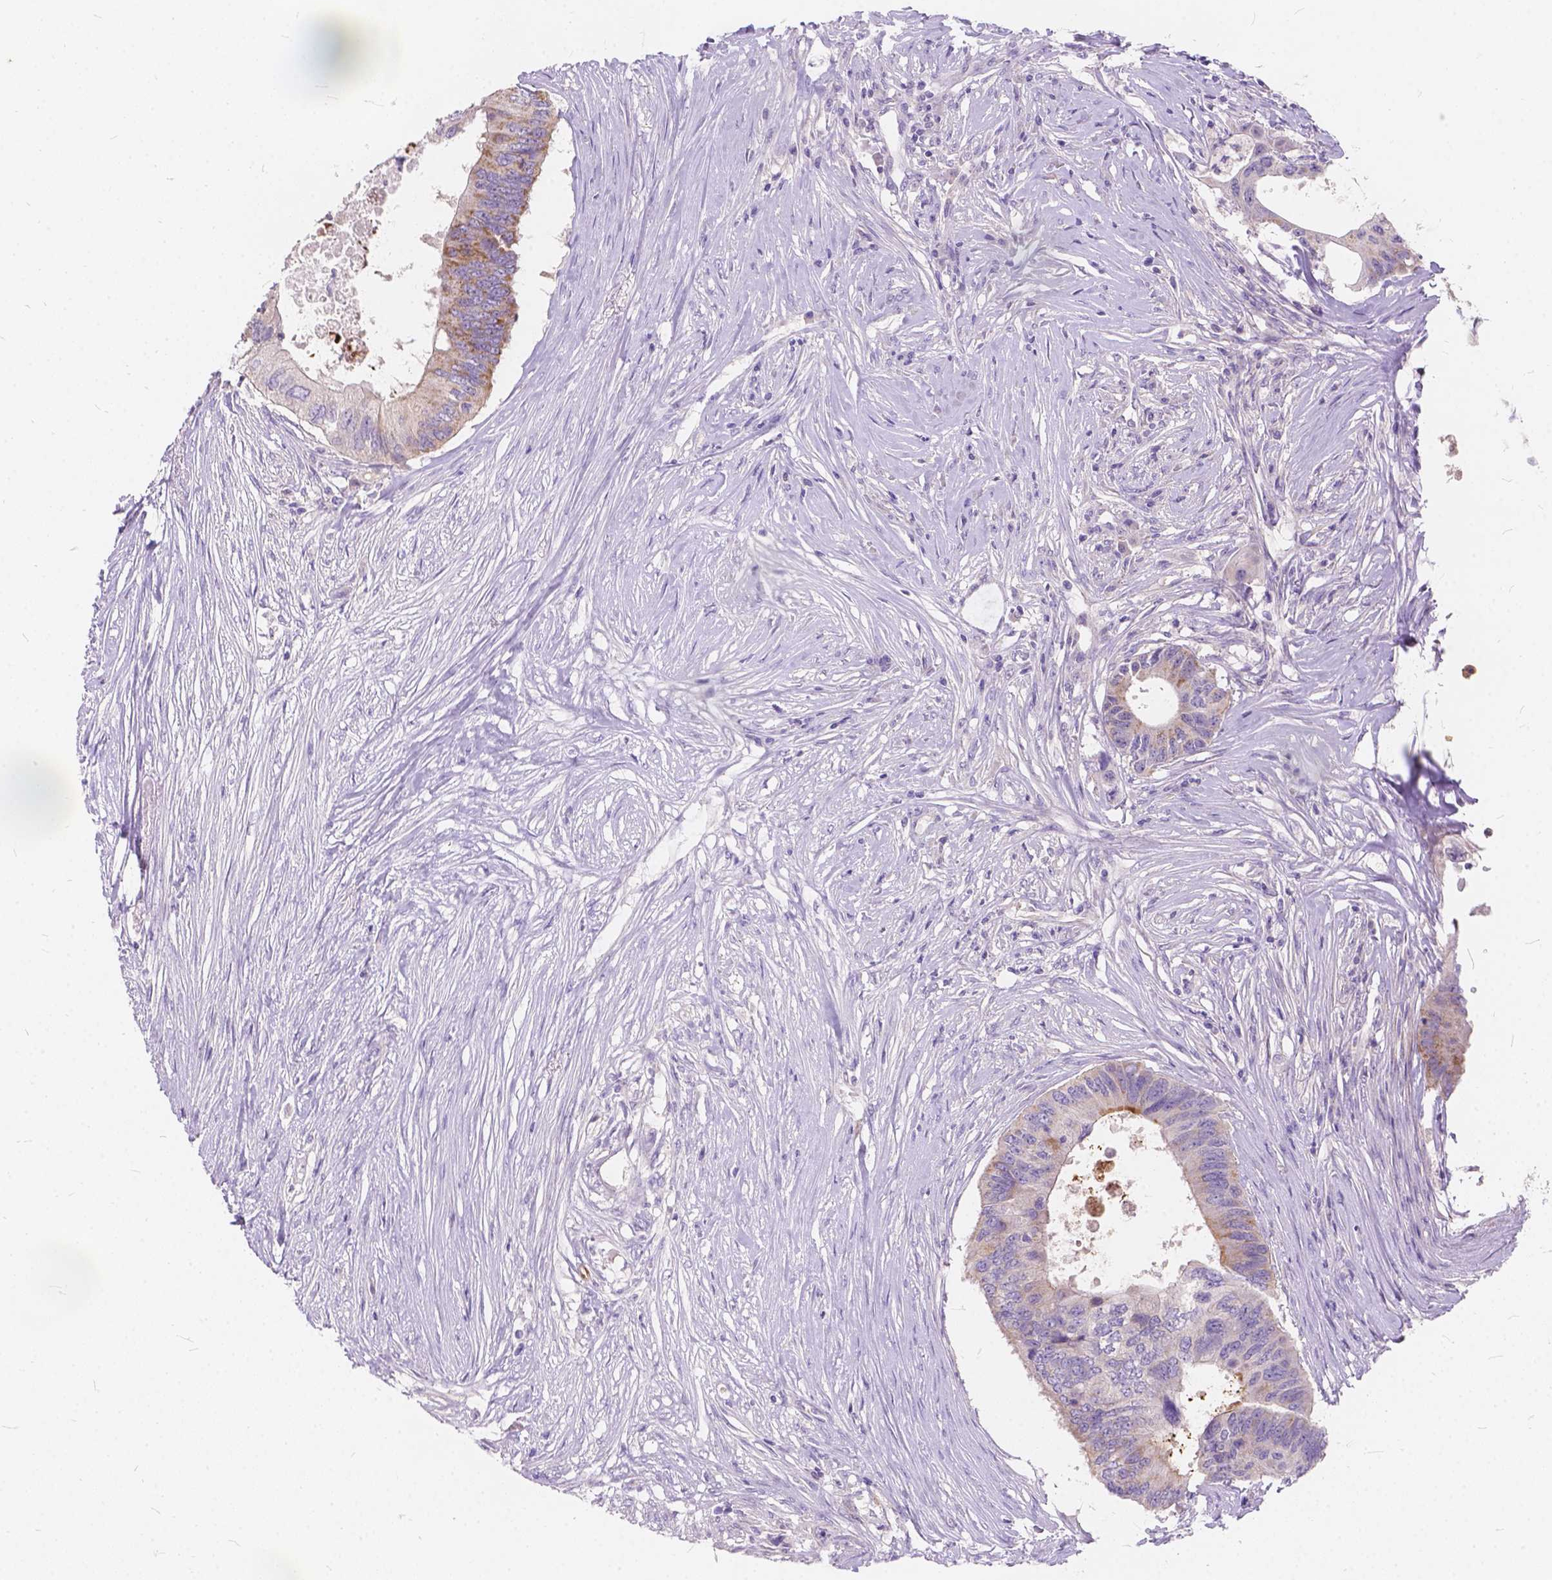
{"staining": {"intensity": "moderate", "quantity": "<25%", "location": "cytoplasmic/membranous"}, "tissue": "colorectal cancer", "cell_type": "Tumor cells", "image_type": "cancer", "snomed": [{"axis": "morphology", "description": "Adenocarcinoma, NOS"}, {"axis": "topography", "description": "Colon"}], "caption": "A micrograph of human colorectal cancer stained for a protein demonstrates moderate cytoplasmic/membranous brown staining in tumor cells.", "gene": "PEX11G", "patient": {"sex": "male", "age": 71}}